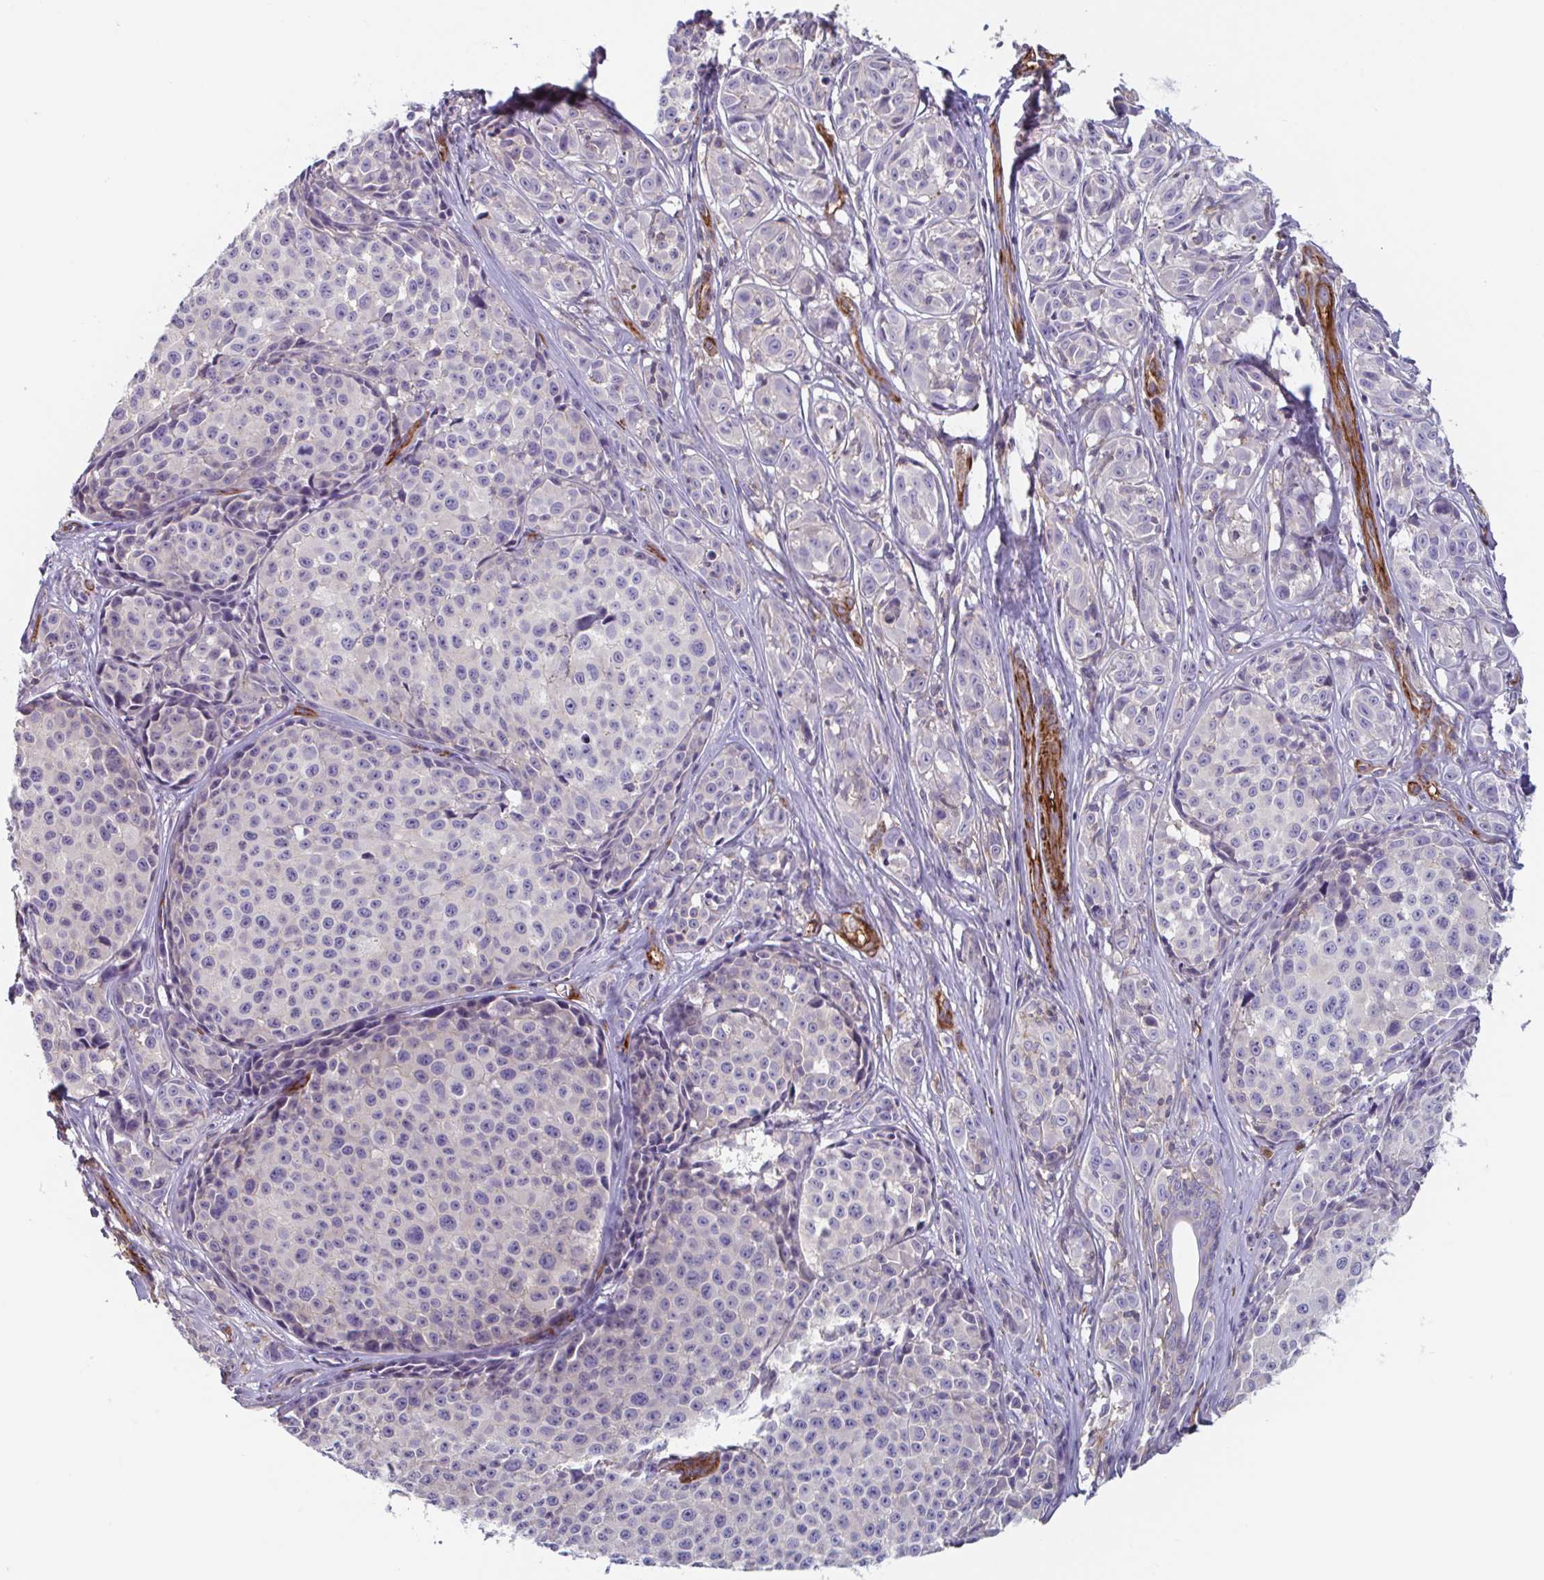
{"staining": {"intensity": "negative", "quantity": "none", "location": "none"}, "tissue": "melanoma", "cell_type": "Tumor cells", "image_type": "cancer", "snomed": [{"axis": "morphology", "description": "Malignant melanoma, NOS"}, {"axis": "topography", "description": "Skin"}], "caption": "DAB immunohistochemical staining of malignant melanoma displays no significant positivity in tumor cells. The staining is performed using DAB brown chromogen with nuclei counter-stained in using hematoxylin.", "gene": "SHISA7", "patient": {"sex": "female", "age": 35}}